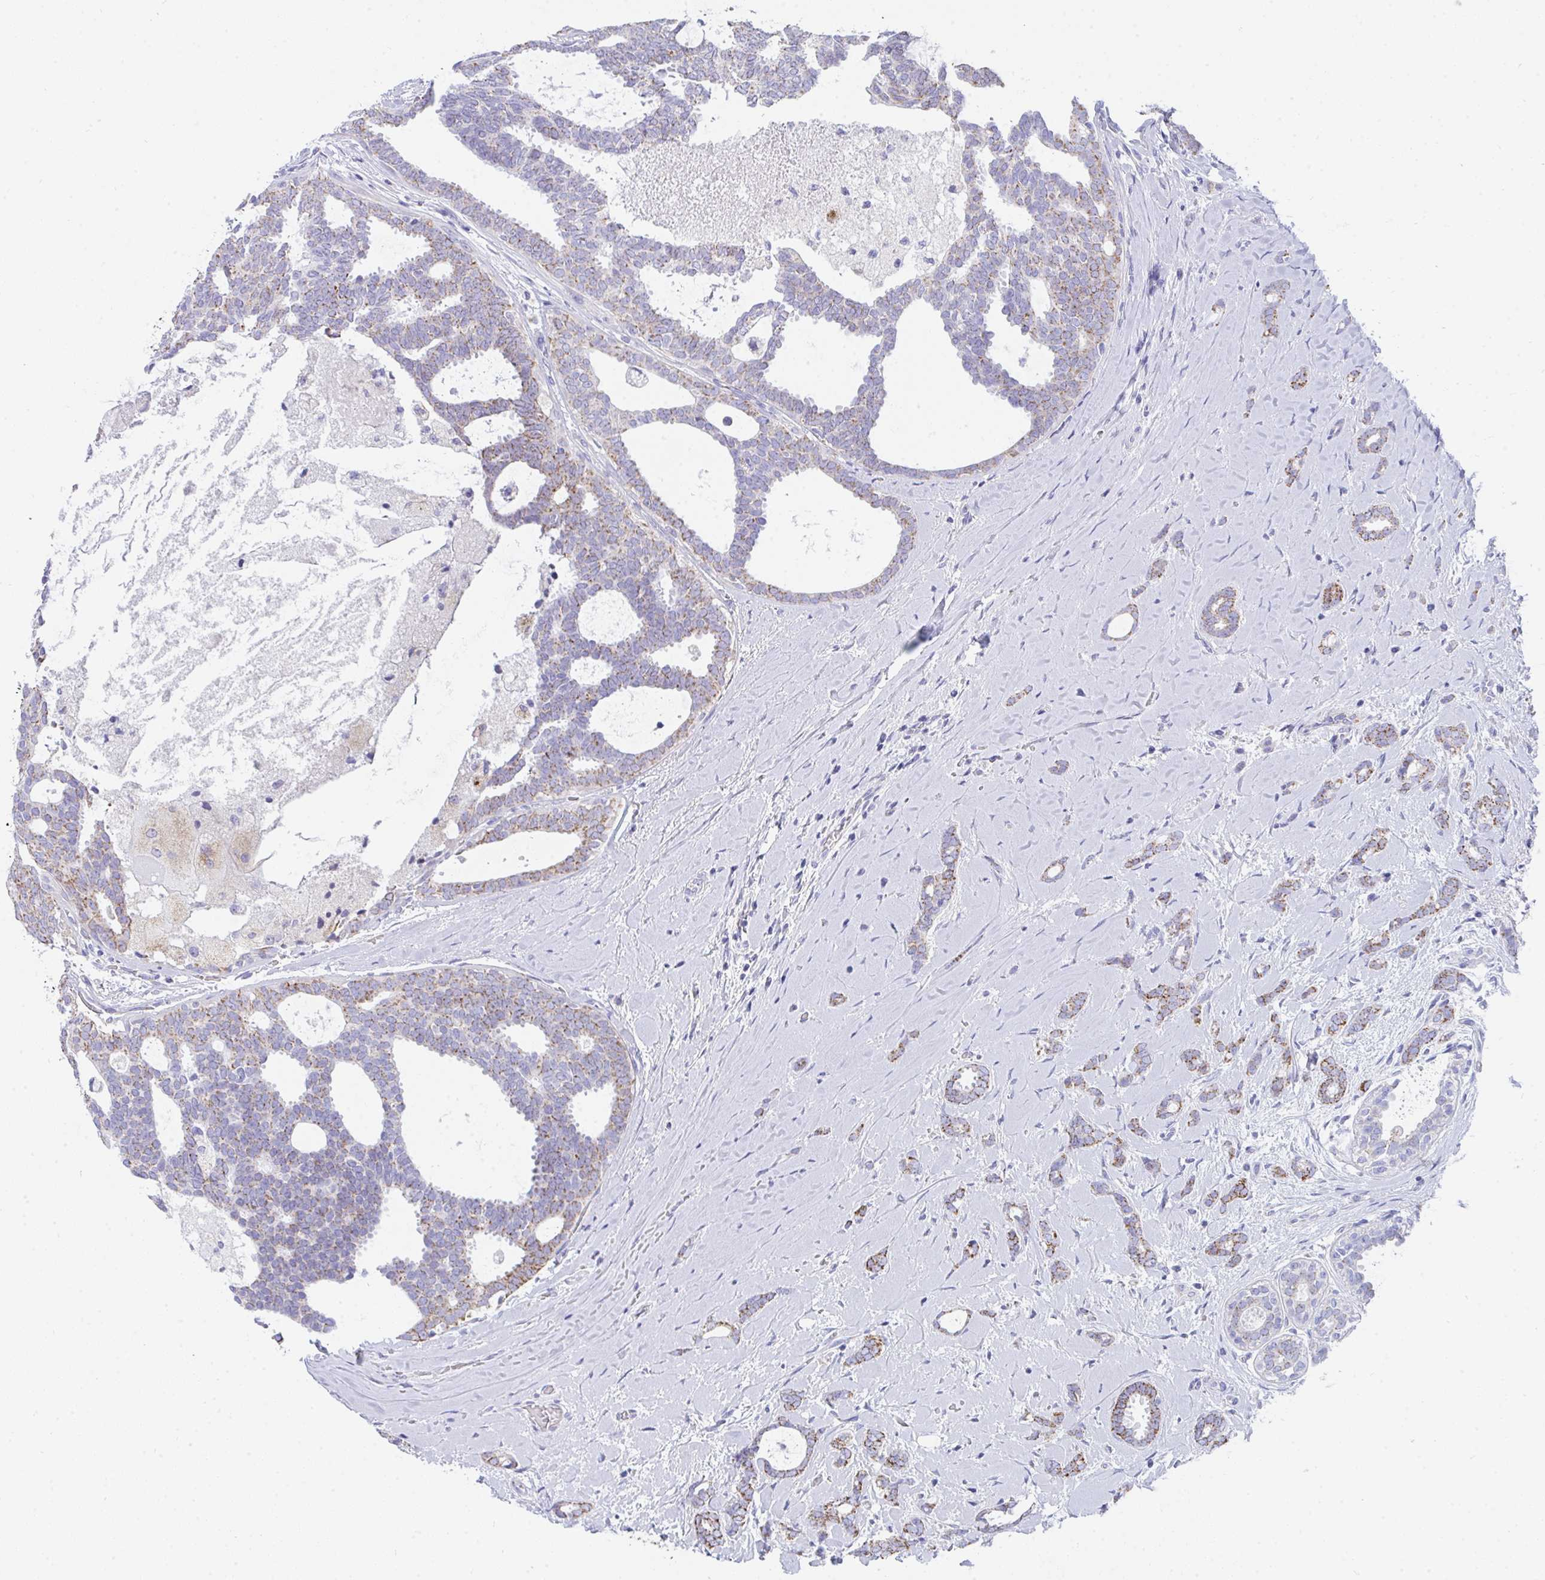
{"staining": {"intensity": "moderate", "quantity": ">75%", "location": "cytoplasmic/membranous"}, "tissue": "breast cancer", "cell_type": "Tumor cells", "image_type": "cancer", "snomed": [{"axis": "morphology", "description": "Intraductal carcinoma, in situ"}, {"axis": "morphology", "description": "Duct carcinoma"}, {"axis": "morphology", "description": "Lobular carcinoma, in situ"}, {"axis": "topography", "description": "Breast"}], "caption": "Protein staining of breast infiltrating ductal carcinoma tissue shows moderate cytoplasmic/membranous expression in about >75% of tumor cells.", "gene": "AIFM1", "patient": {"sex": "female", "age": 44}}